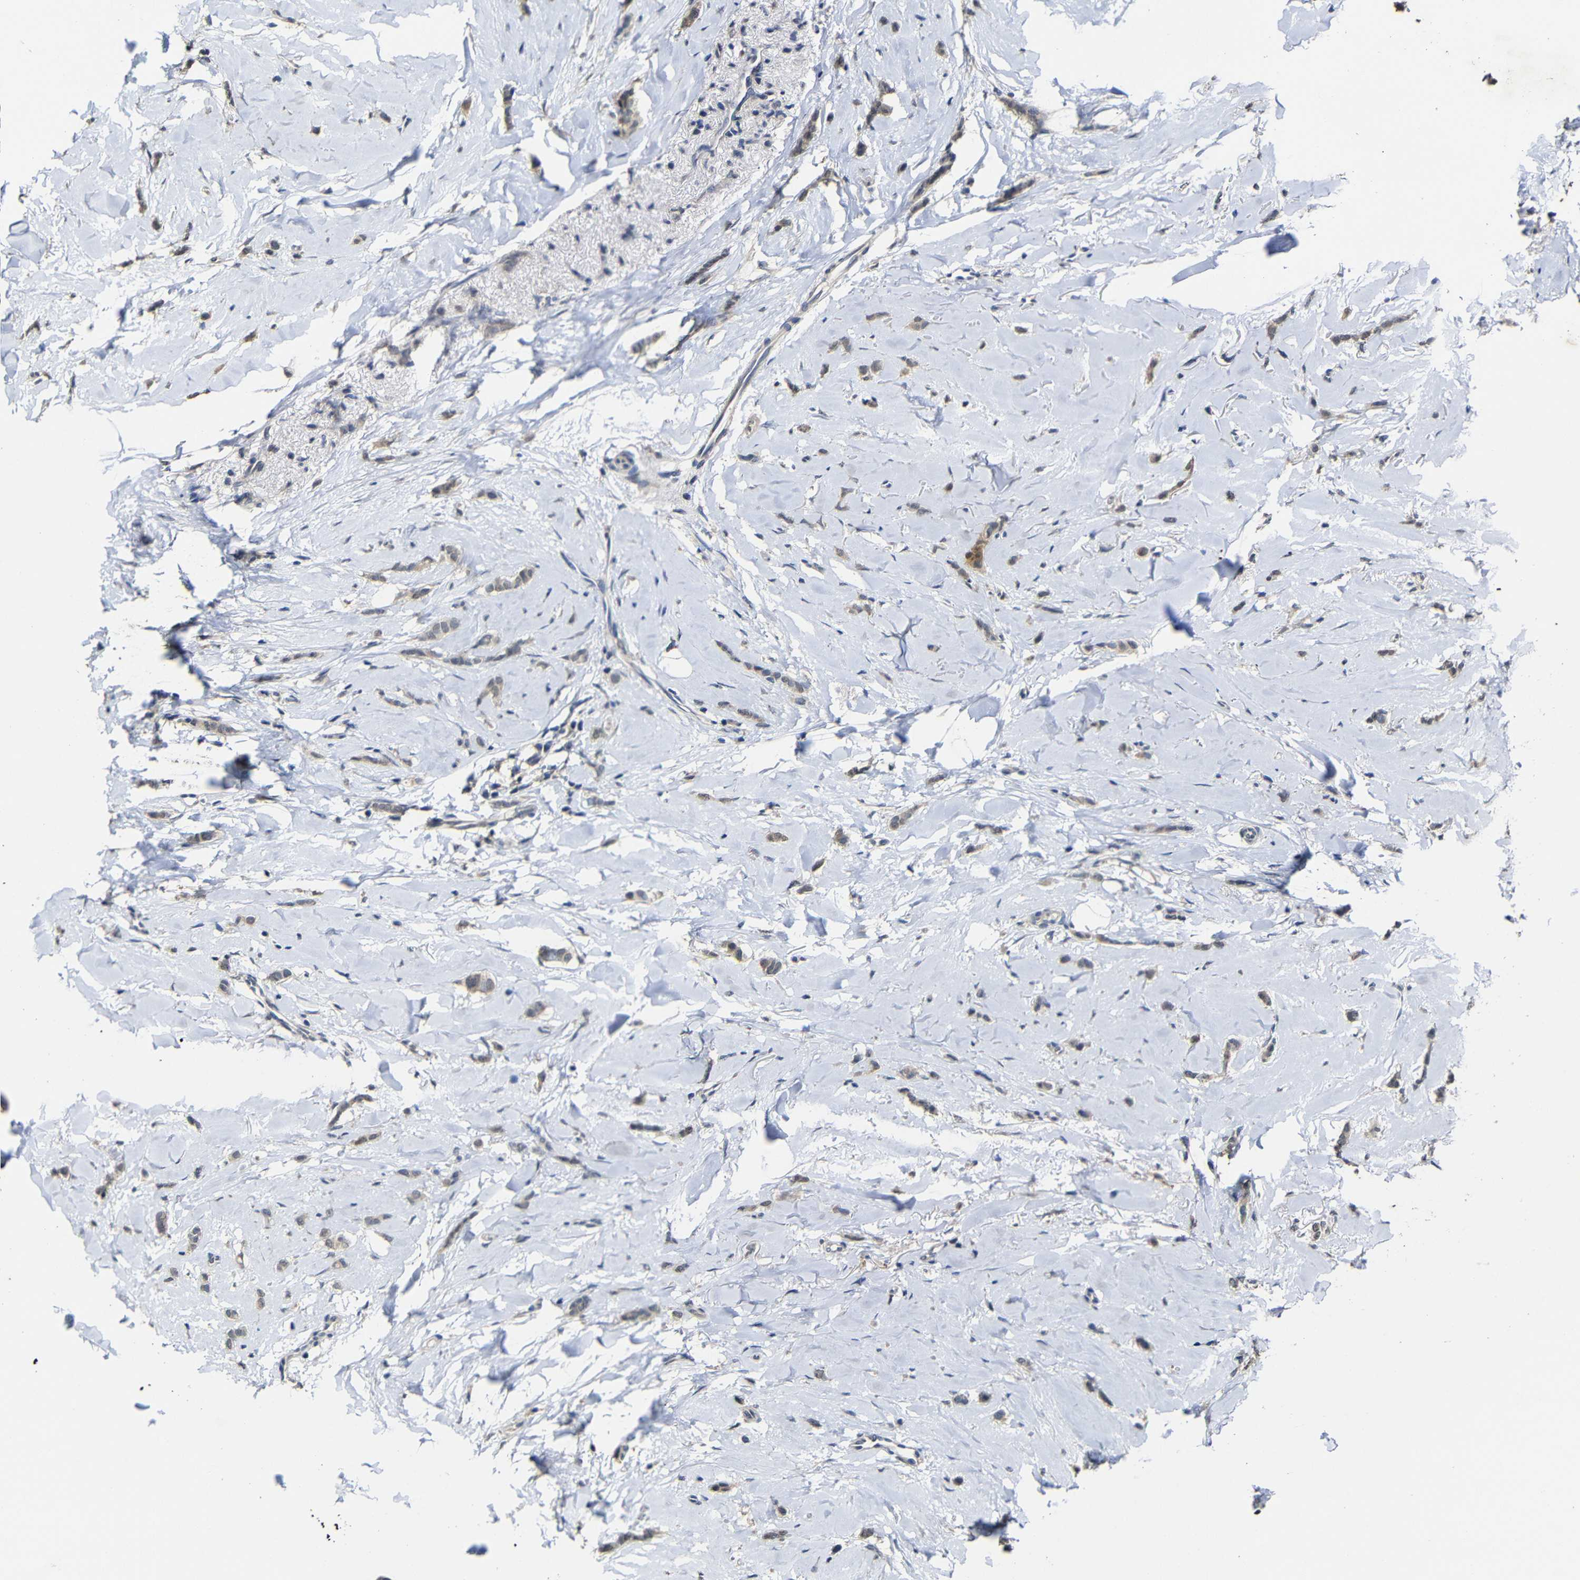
{"staining": {"intensity": "weak", "quantity": ">75%", "location": "cytoplasmic/membranous"}, "tissue": "breast cancer", "cell_type": "Tumor cells", "image_type": "cancer", "snomed": [{"axis": "morphology", "description": "Lobular carcinoma"}, {"axis": "topography", "description": "Skin"}, {"axis": "topography", "description": "Breast"}], "caption": "Human breast cancer (lobular carcinoma) stained for a protein (brown) displays weak cytoplasmic/membranous positive expression in about >75% of tumor cells.", "gene": "ATG12", "patient": {"sex": "female", "age": 46}}